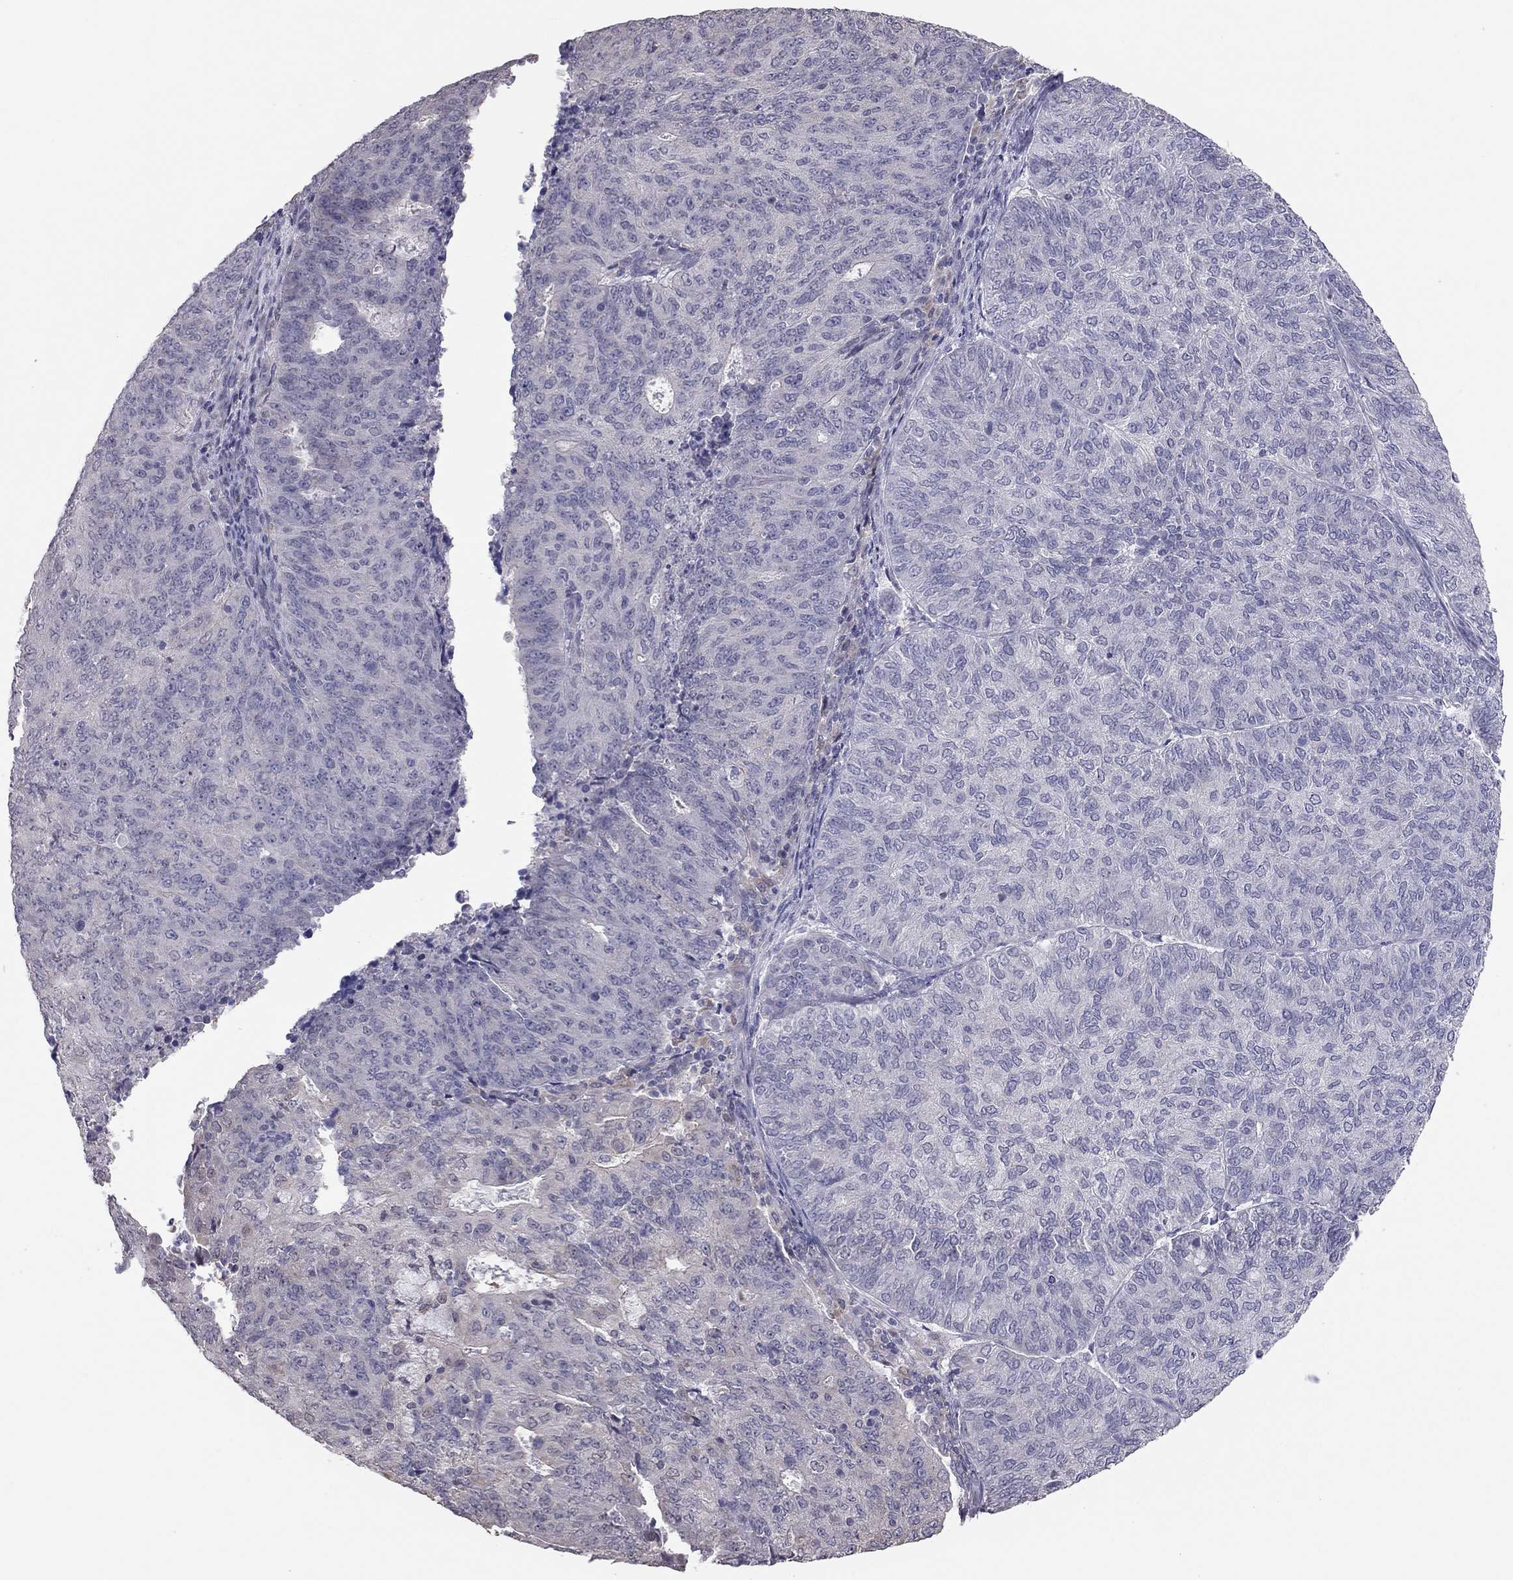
{"staining": {"intensity": "negative", "quantity": "none", "location": "none"}, "tissue": "endometrial cancer", "cell_type": "Tumor cells", "image_type": "cancer", "snomed": [{"axis": "morphology", "description": "Adenocarcinoma, NOS"}, {"axis": "topography", "description": "Endometrium"}], "caption": "Immunohistochemical staining of human endometrial adenocarcinoma shows no significant positivity in tumor cells. Brightfield microscopy of immunohistochemistry stained with DAB (3,3'-diaminobenzidine) (brown) and hematoxylin (blue), captured at high magnification.", "gene": "HSF2BP", "patient": {"sex": "female", "age": 82}}